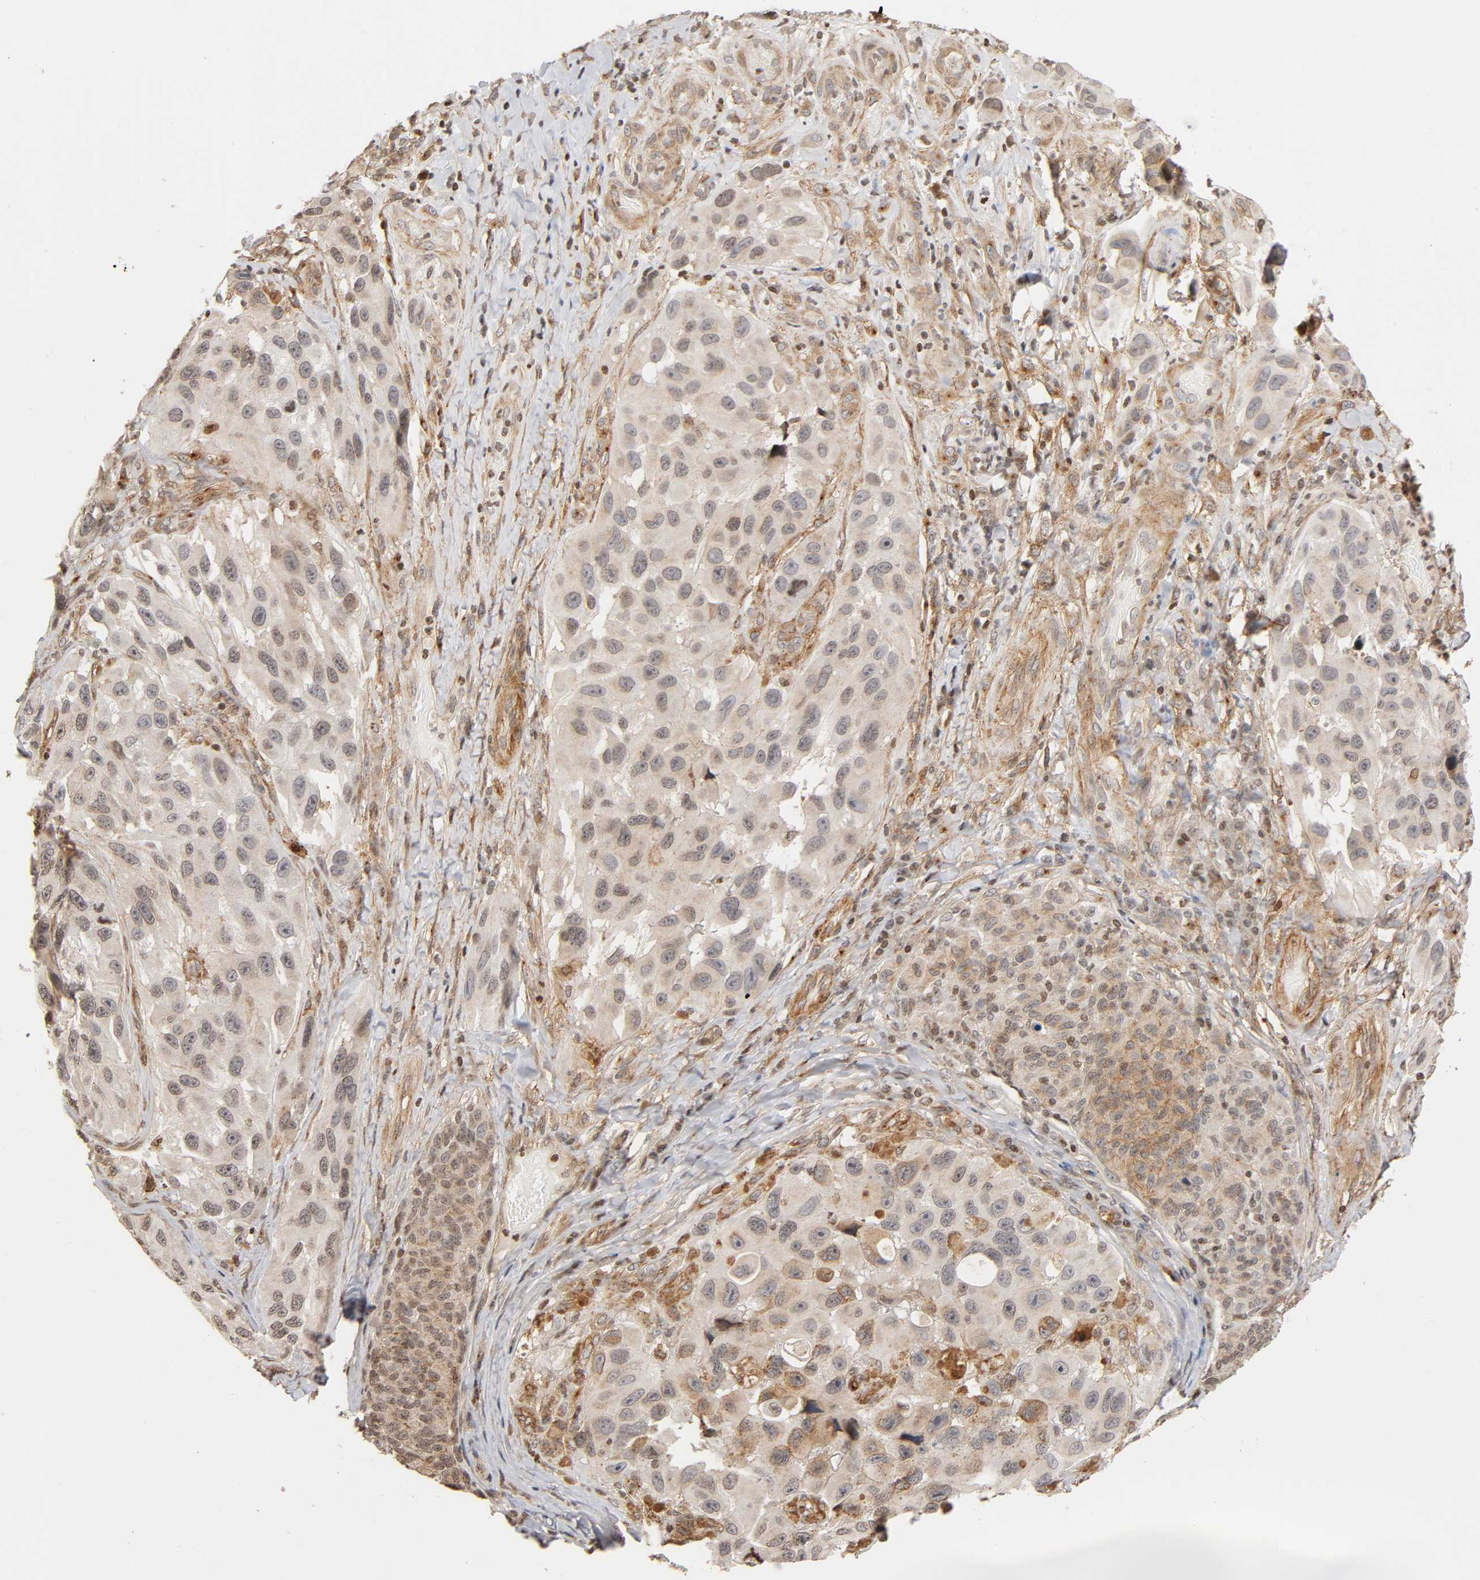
{"staining": {"intensity": "weak", "quantity": "<25%", "location": "cytoplasmic/membranous"}, "tissue": "melanoma", "cell_type": "Tumor cells", "image_type": "cancer", "snomed": [{"axis": "morphology", "description": "Malignant melanoma, NOS"}, {"axis": "topography", "description": "Skin"}], "caption": "High magnification brightfield microscopy of malignant melanoma stained with DAB (brown) and counterstained with hematoxylin (blue): tumor cells show no significant staining.", "gene": "ITGAV", "patient": {"sex": "female", "age": 73}}